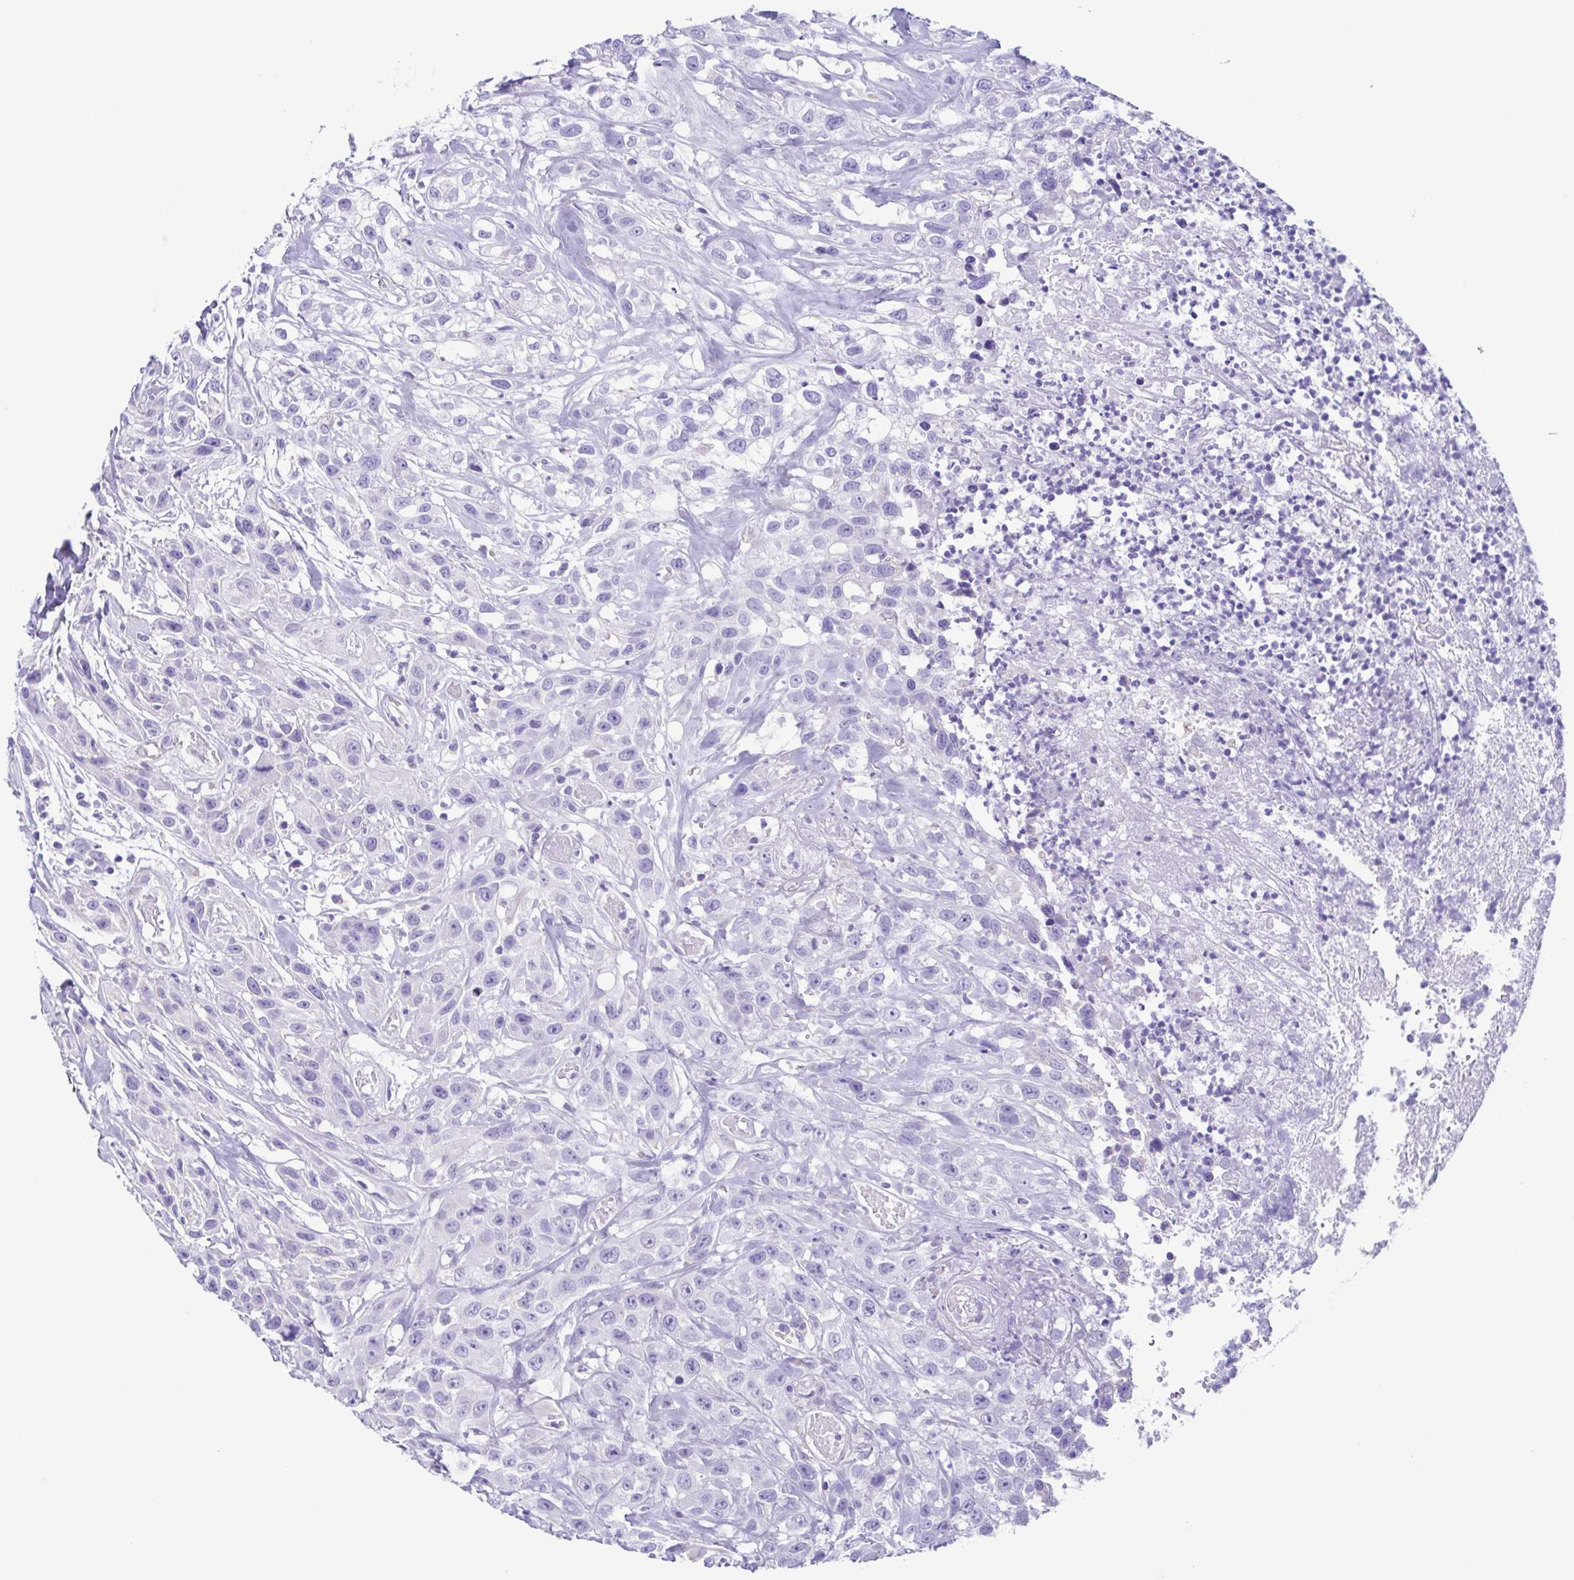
{"staining": {"intensity": "negative", "quantity": "none", "location": "none"}, "tissue": "head and neck cancer", "cell_type": "Tumor cells", "image_type": "cancer", "snomed": [{"axis": "morphology", "description": "Squamous cell carcinoma, NOS"}, {"axis": "topography", "description": "Head-Neck"}], "caption": "IHC micrograph of human squamous cell carcinoma (head and neck) stained for a protein (brown), which reveals no staining in tumor cells.", "gene": "ACTRT3", "patient": {"sex": "male", "age": 57}}